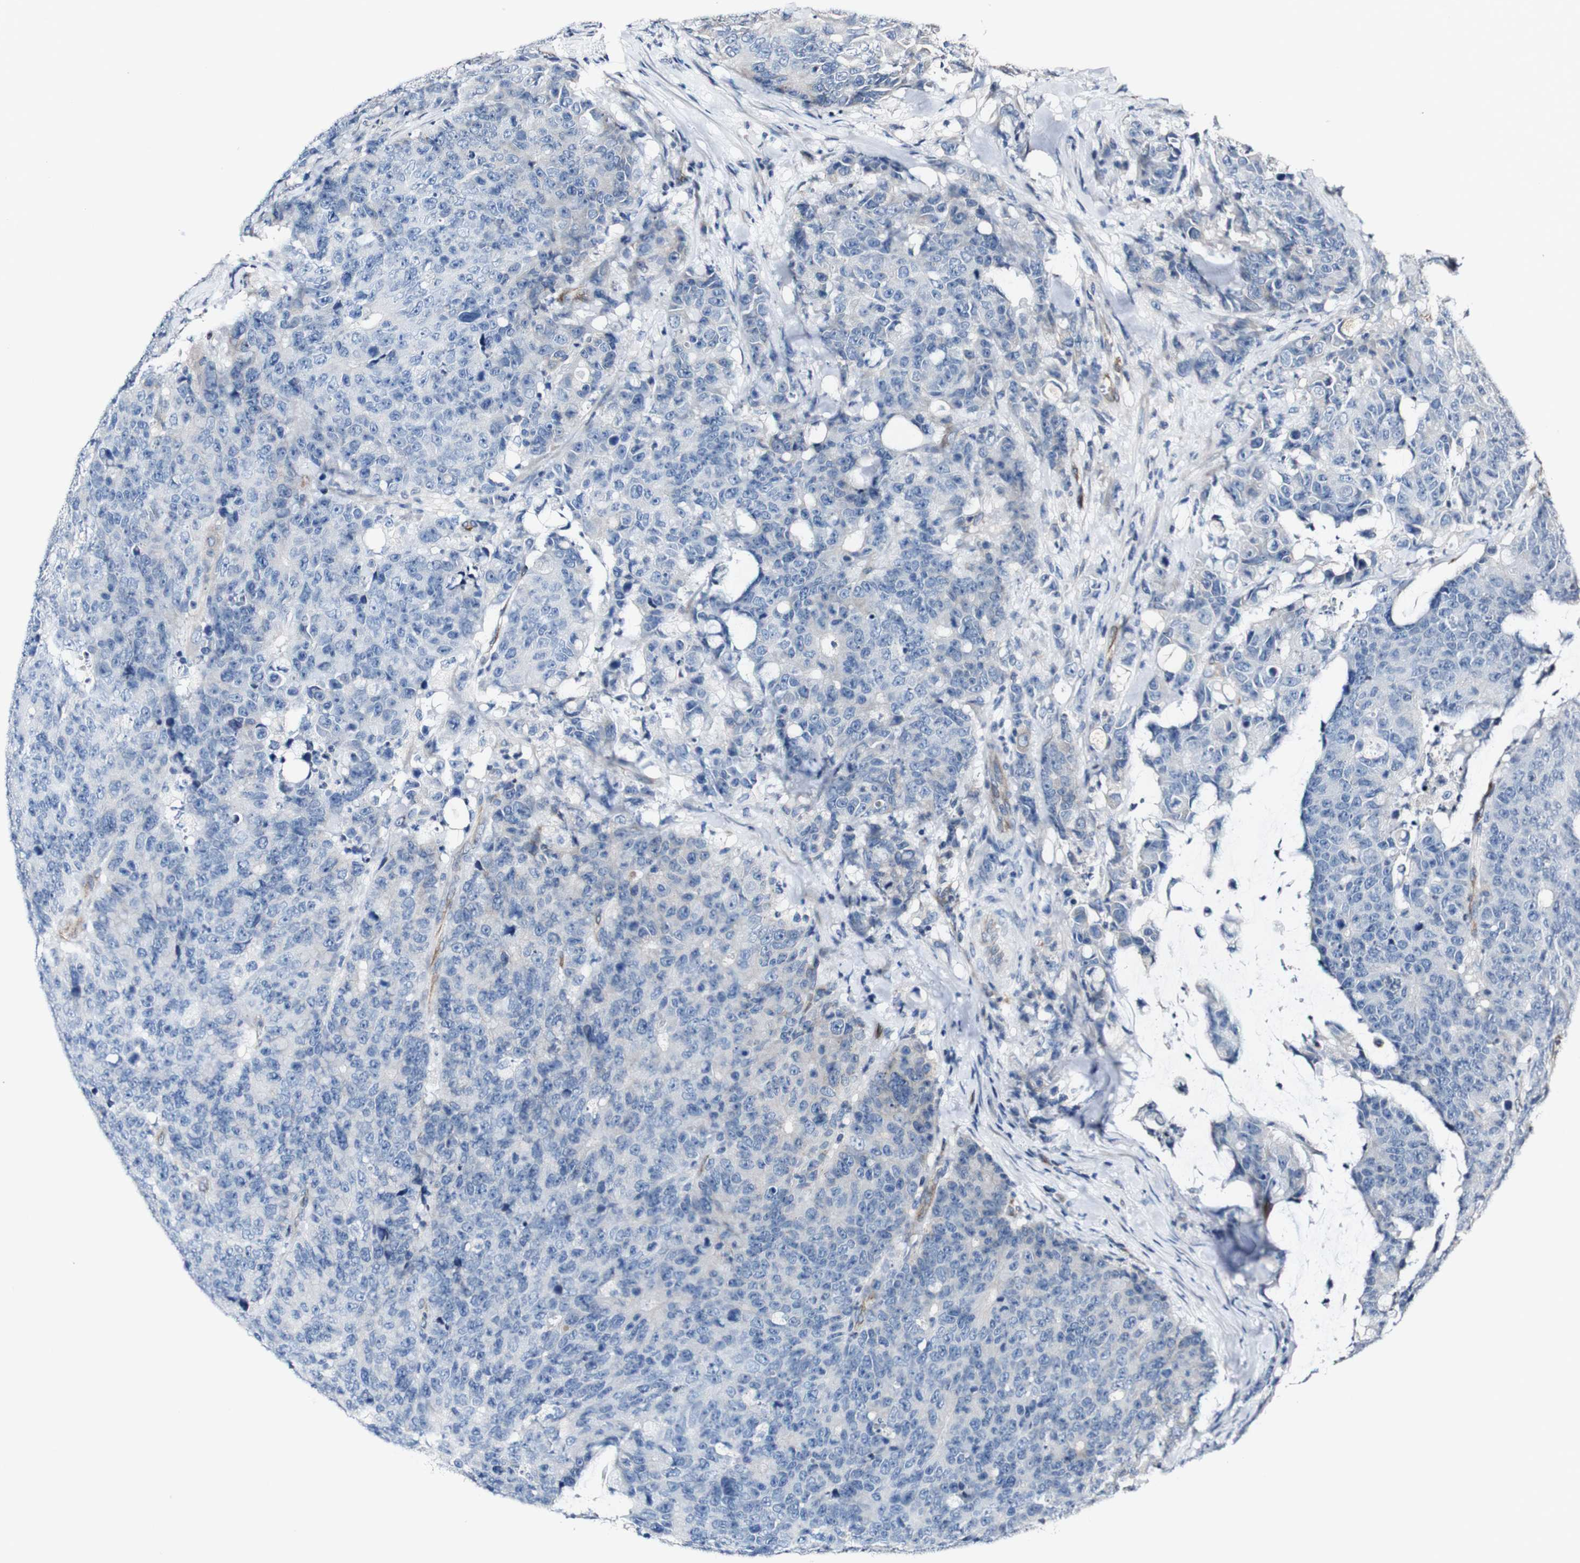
{"staining": {"intensity": "negative", "quantity": "none", "location": "none"}, "tissue": "colorectal cancer", "cell_type": "Tumor cells", "image_type": "cancer", "snomed": [{"axis": "morphology", "description": "Adenocarcinoma, NOS"}, {"axis": "topography", "description": "Colon"}], "caption": "Immunohistochemical staining of colorectal adenocarcinoma shows no significant staining in tumor cells.", "gene": "GRAMD1A", "patient": {"sex": "female", "age": 86}}